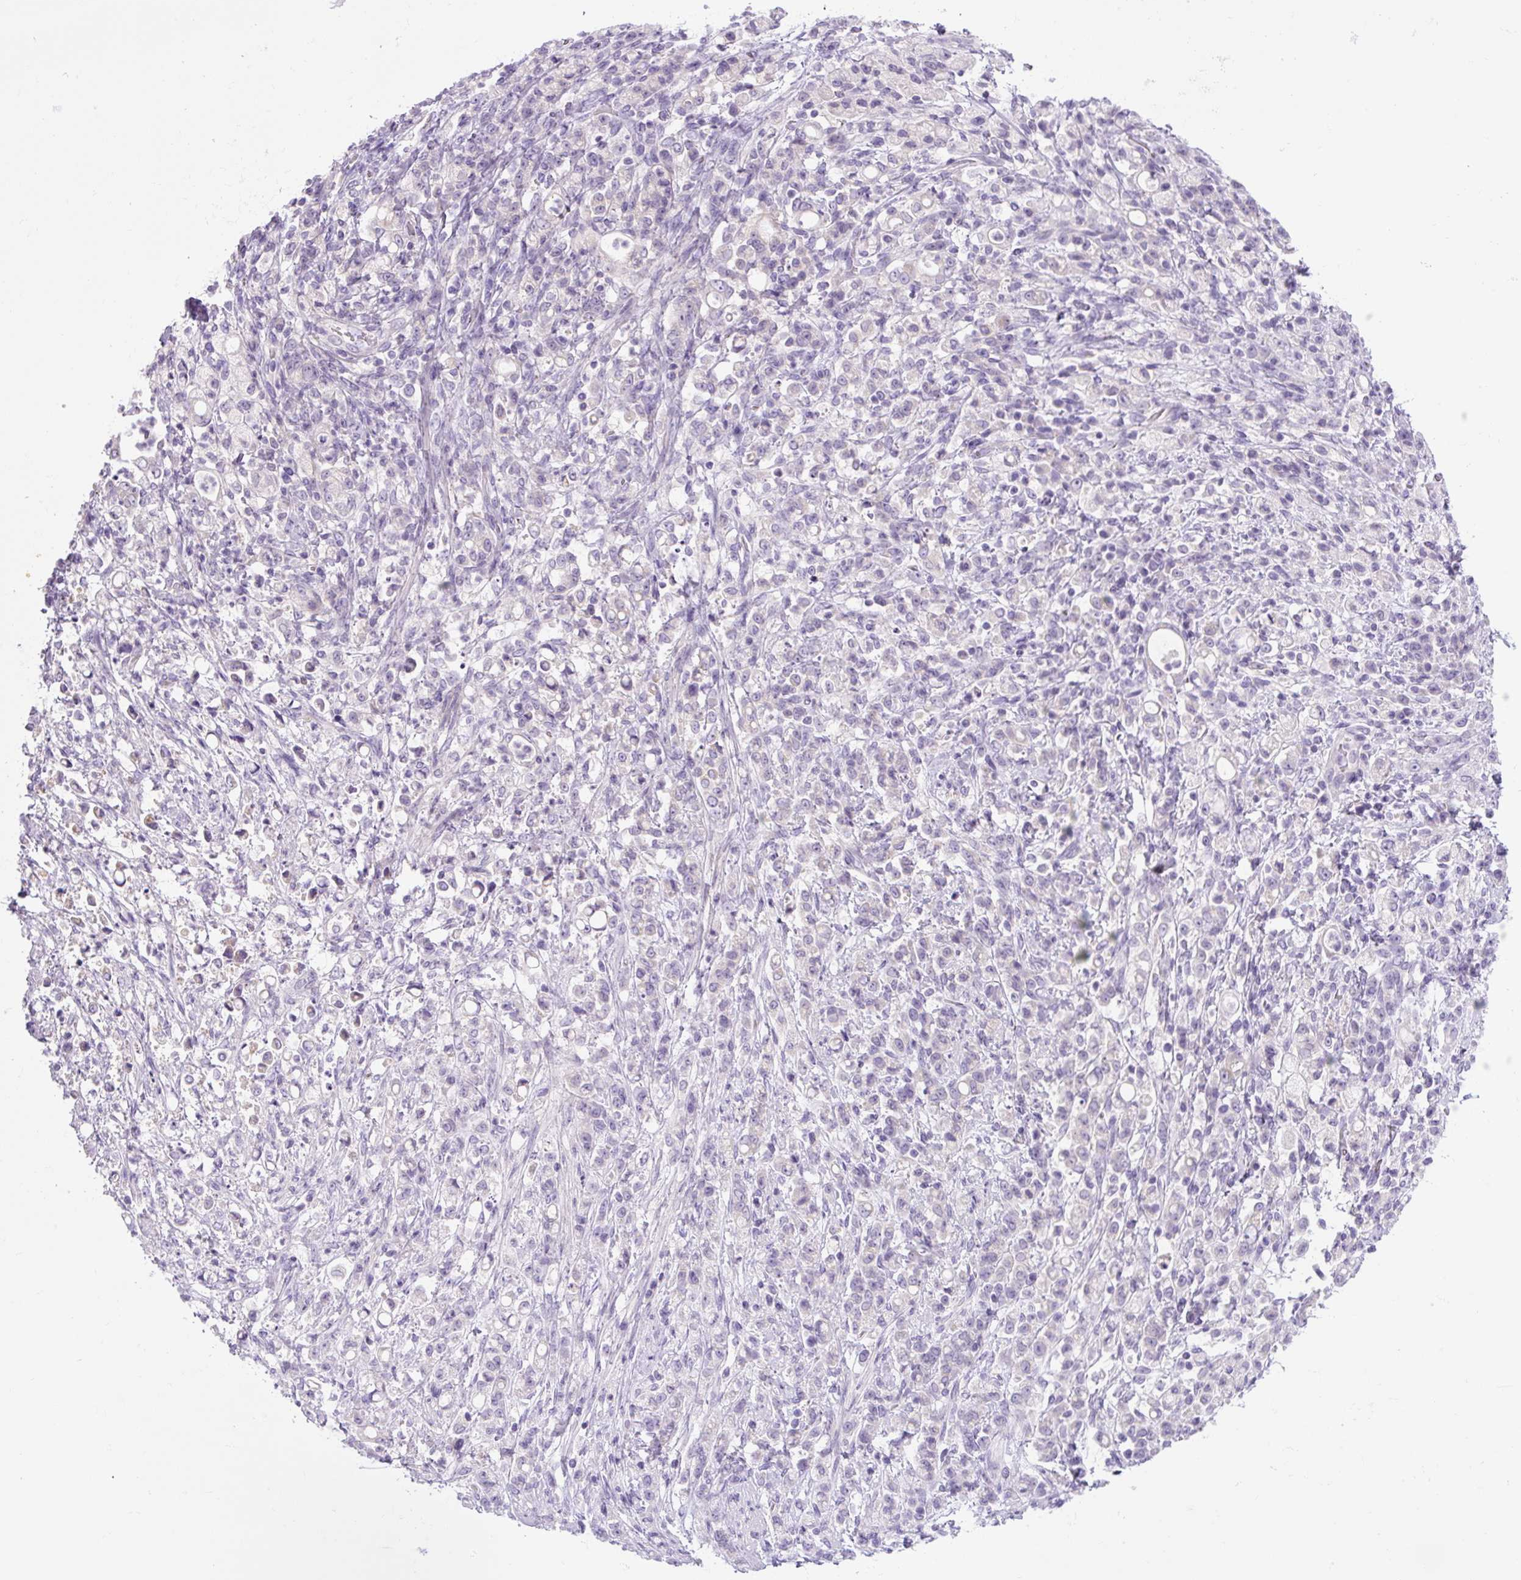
{"staining": {"intensity": "negative", "quantity": "none", "location": "none"}, "tissue": "stomach cancer", "cell_type": "Tumor cells", "image_type": "cancer", "snomed": [{"axis": "morphology", "description": "Adenocarcinoma, NOS"}, {"axis": "topography", "description": "Stomach"}], "caption": "DAB (3,3'-diaminobenzidine) immunohistochemical staining of human stomach adenocarcinoma exhibits no significant positivity in tumor cells.", "gene": "UBL3", "patient": {"sex": "female", "age": 60}}